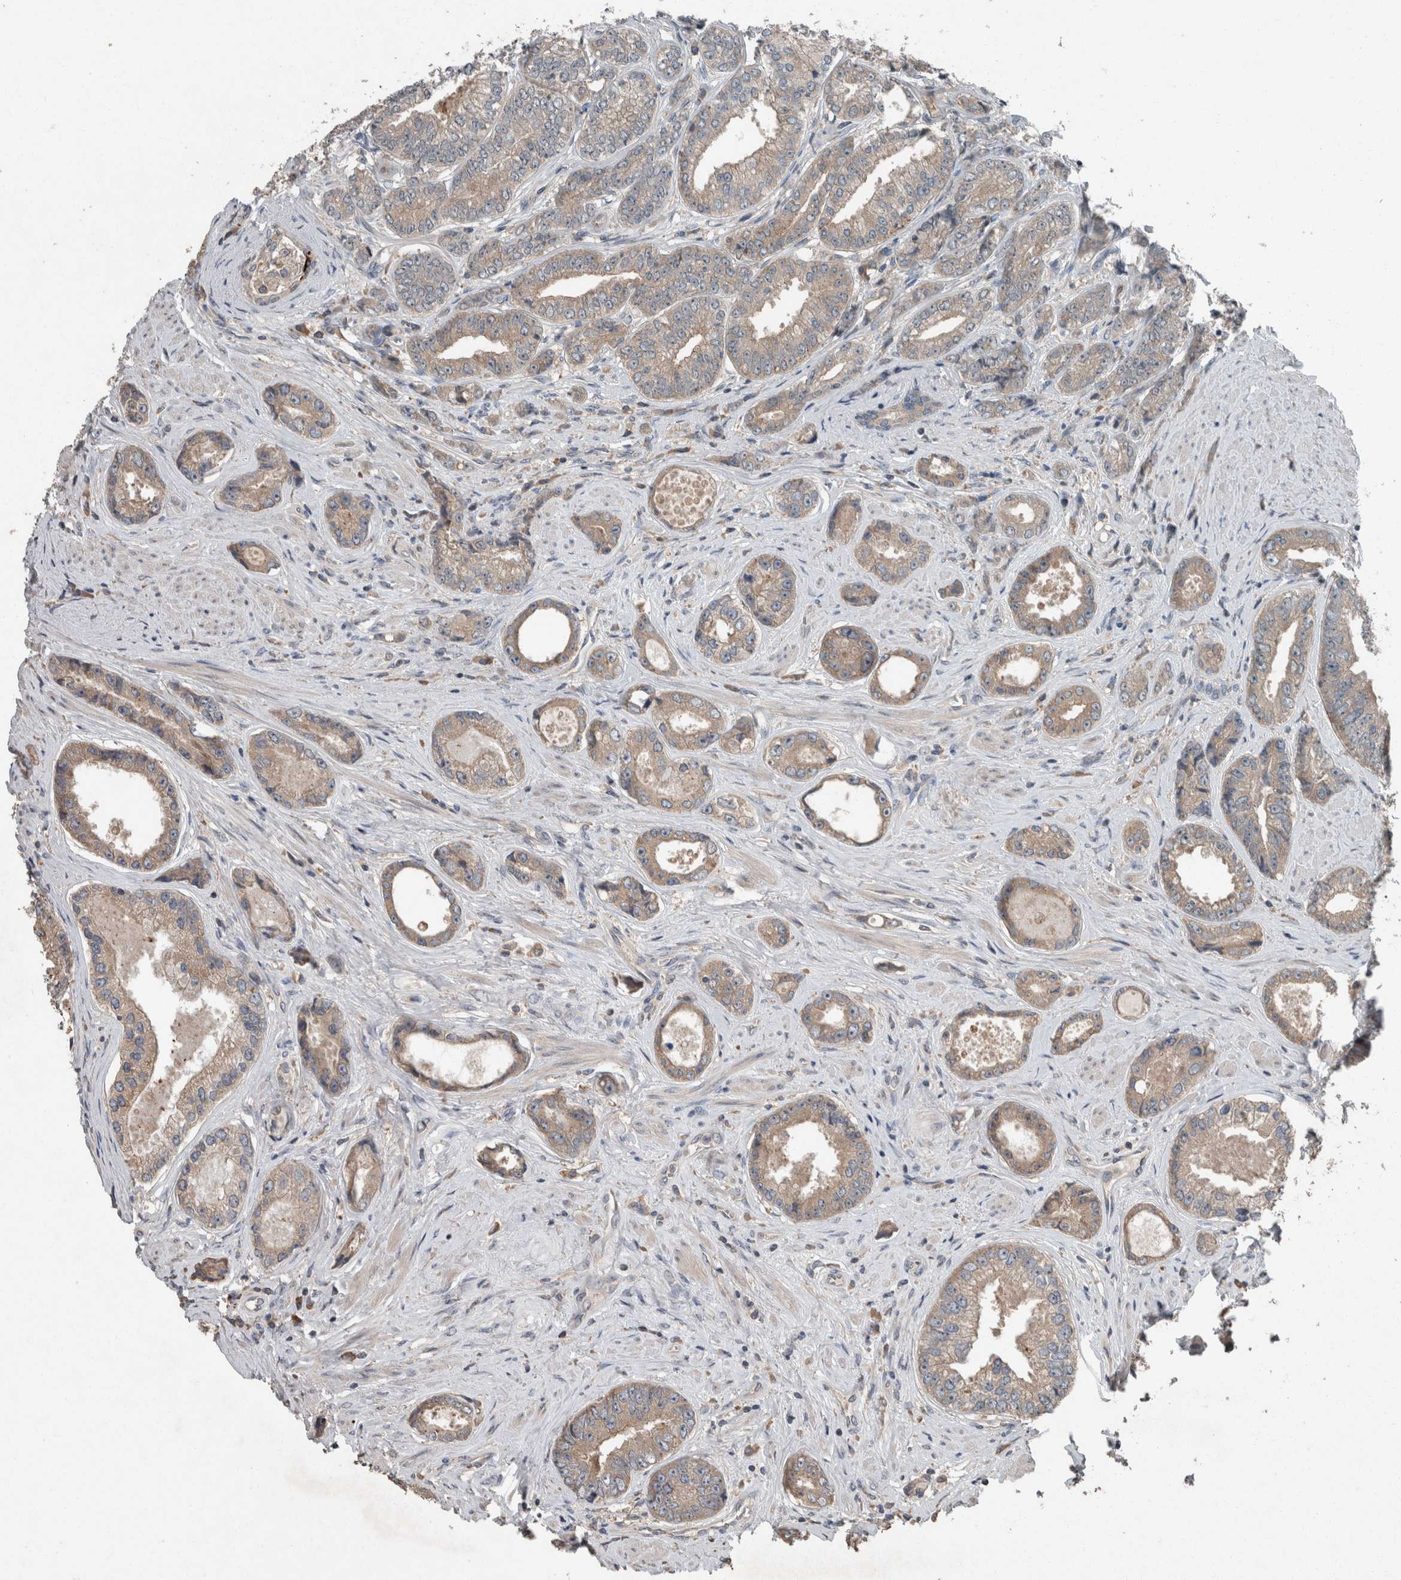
{"staining": {"intensity": "weak", "quantity": ">75%", "location": "cytoplasmic/membranous"}, "tissue": "prostate cancer", "cell_type": "Tumor cells", "image_type": "cancer", "snomed": [{"axis": "morphology", "description": "Adenocarcinoma, High grade"}, {"axis": "topography", "description": "Prostate"}], "caption": "This is a micrograph of immunohistochemistry (IHC) staining of adenocarcinoma (high-grade) (prostate), which shows weak expression in the cytoplasmic/membranous of tumor cells.", "gene": "KNTC1", "patient": {"sex": "male", "age": 61}}